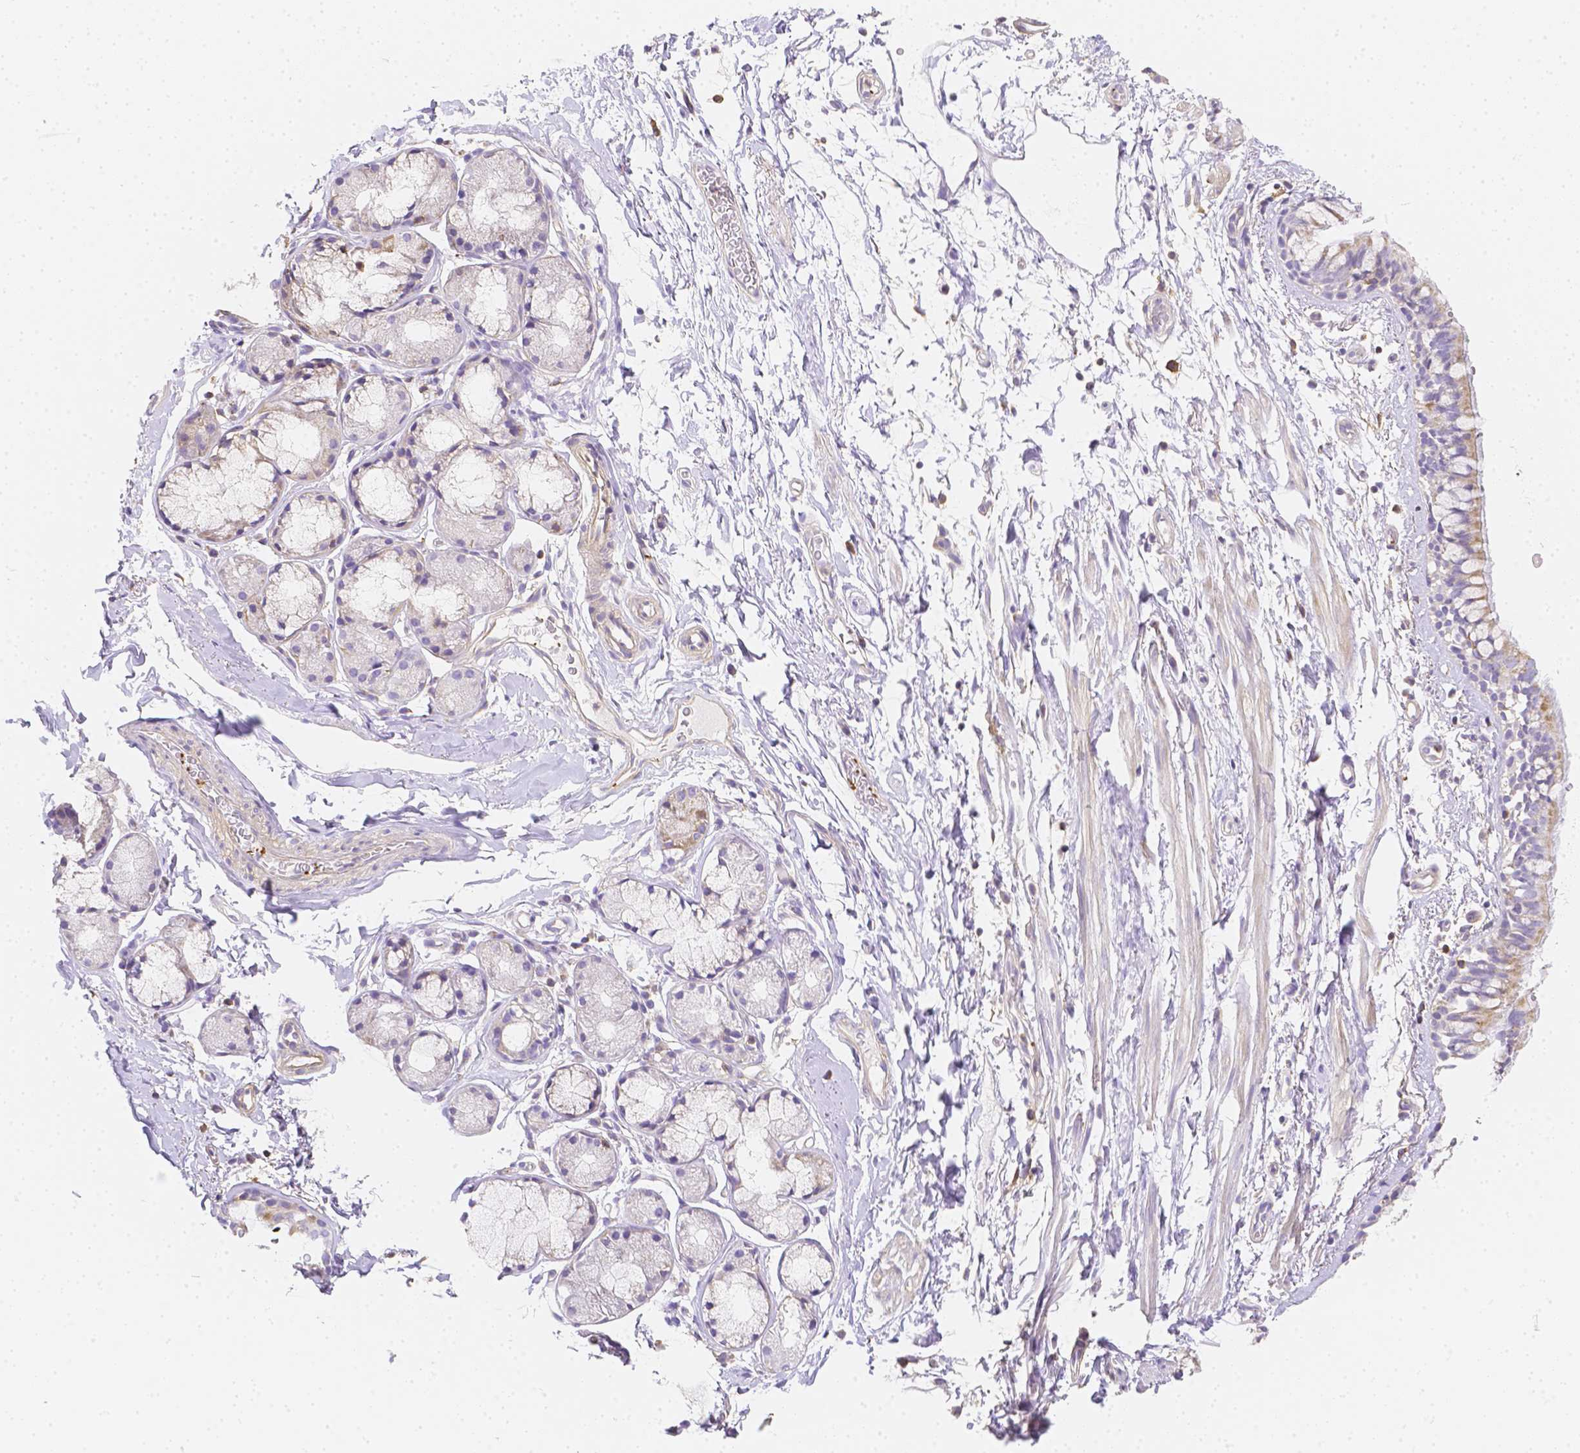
{"staining": {"intensity": "moderate", "quantity": "25%-75%", "location": "cytoplasmic/membranous"}, "tissue": "bronchus", "cell_type": "Respiratory epithelial cells", "image_type": "normal", "snomed": [{"axis": "morphology", "description": "Normal tissue, NOS"}, {"axis": "topography", "description": "Lymph node"}, {"axis": "topography", "description": "Cartilage tissue"}, {"axis": "topography", "description": "Bronchus"}], "caption": "A medium amount of moderate cytoplasmic/membranous expression is appreciated in about 25%-75% of respiratory epithelial cells in unremarkable bronchus.", "gene": "ASAH2B", "patient": {"sex": "female", "age": 70}}